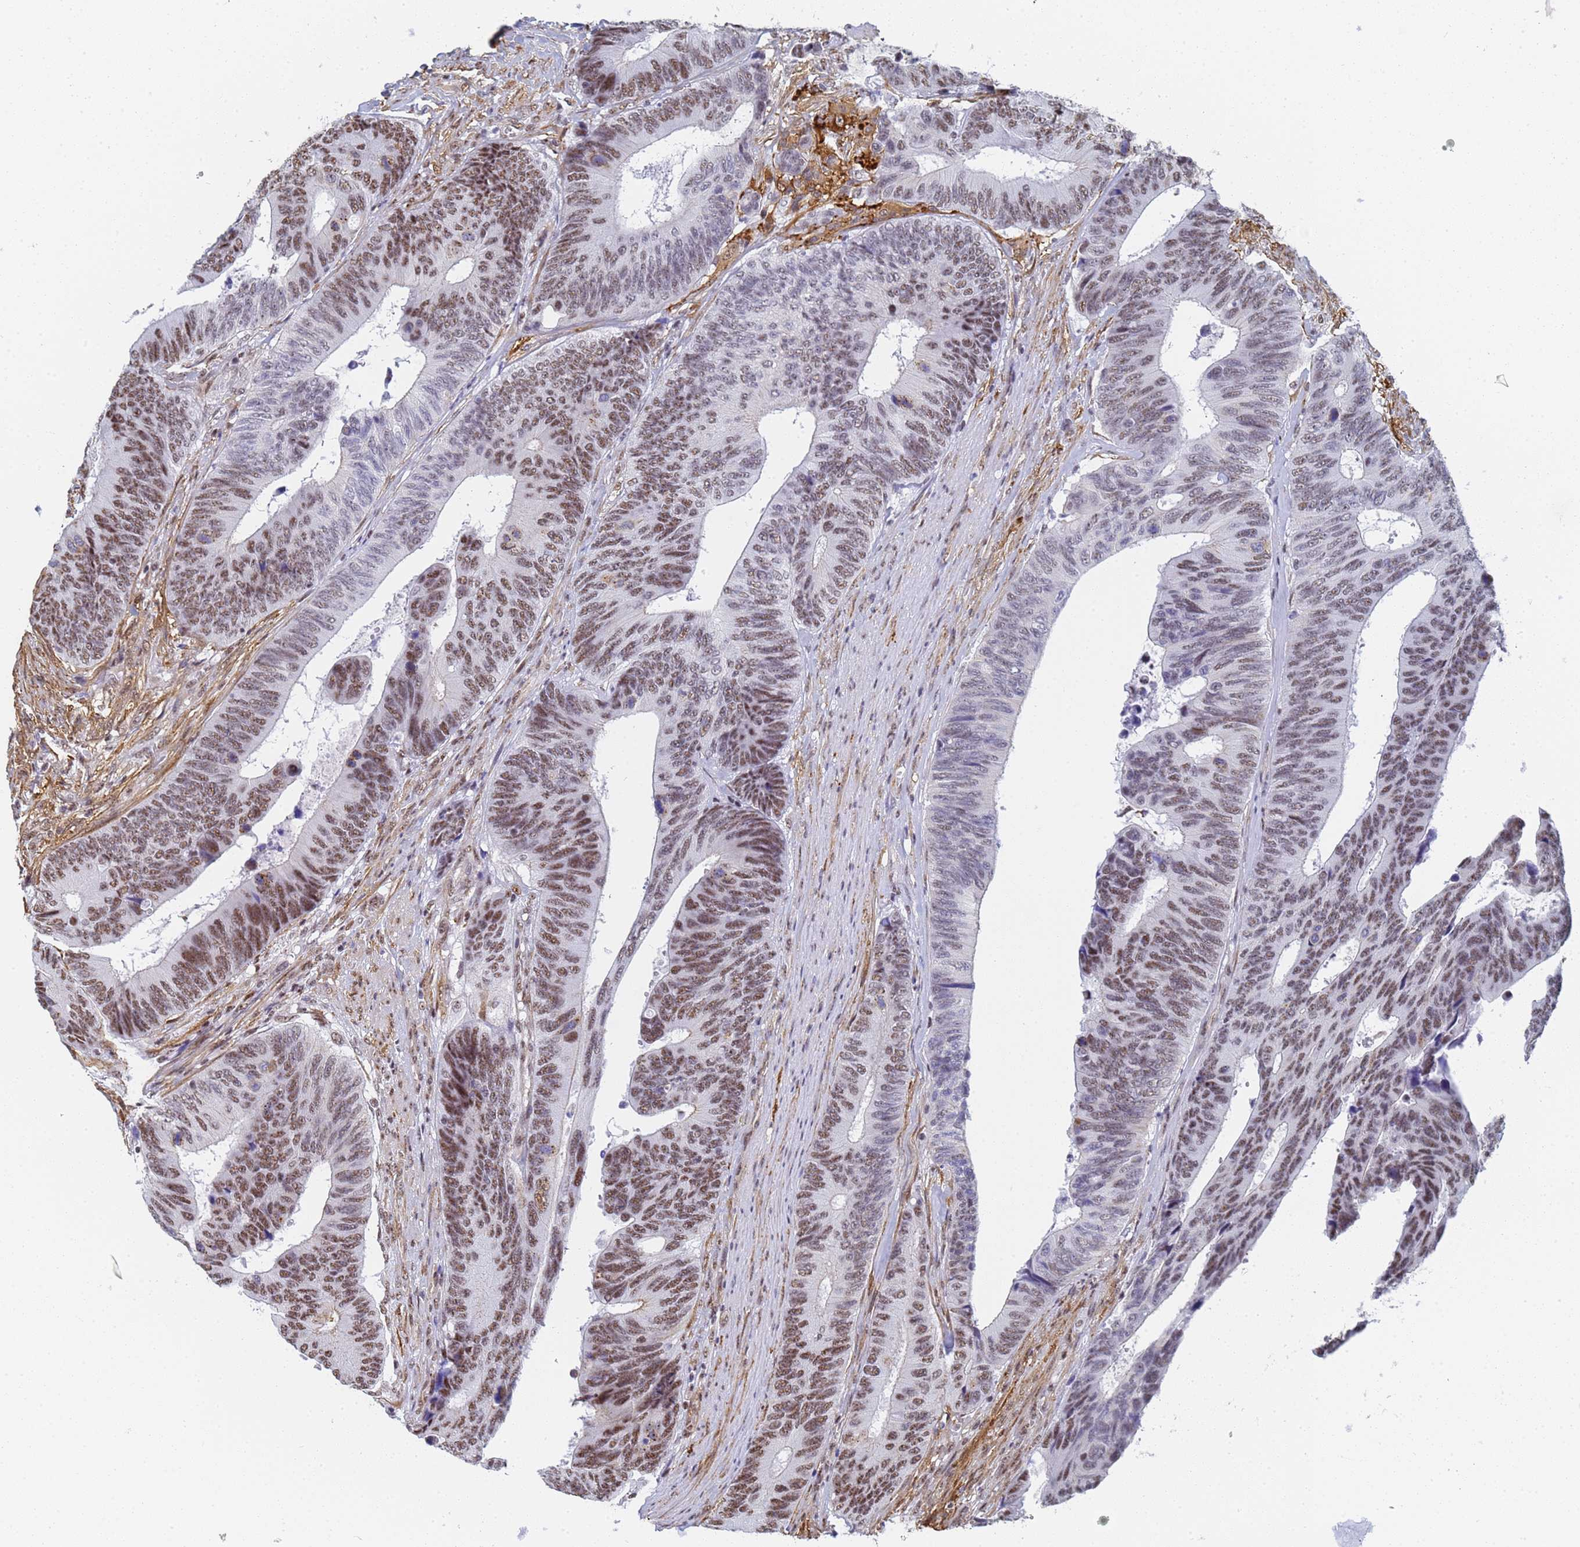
{"staining": {"intensity": "moderate", "quantity": "25%-75%", "location": "nuclear"}, "tissue": "colorectal cancer", "cell_type": "Tumor cells", "image_type": "cancer", "snomed": [{"axis": "morphology", "description": "Adenocarcinoma, NOS"}, {"axis": "topography", "description": "Colon"}], "caption": "A micrograph of human colorectal cancer (adenocarcinoma) stained for a protein demonstrates moderate nuclear brown staining in tumor cells.", "gene": "PRRT4", "patient": {"sex": "male", "age": 87}}